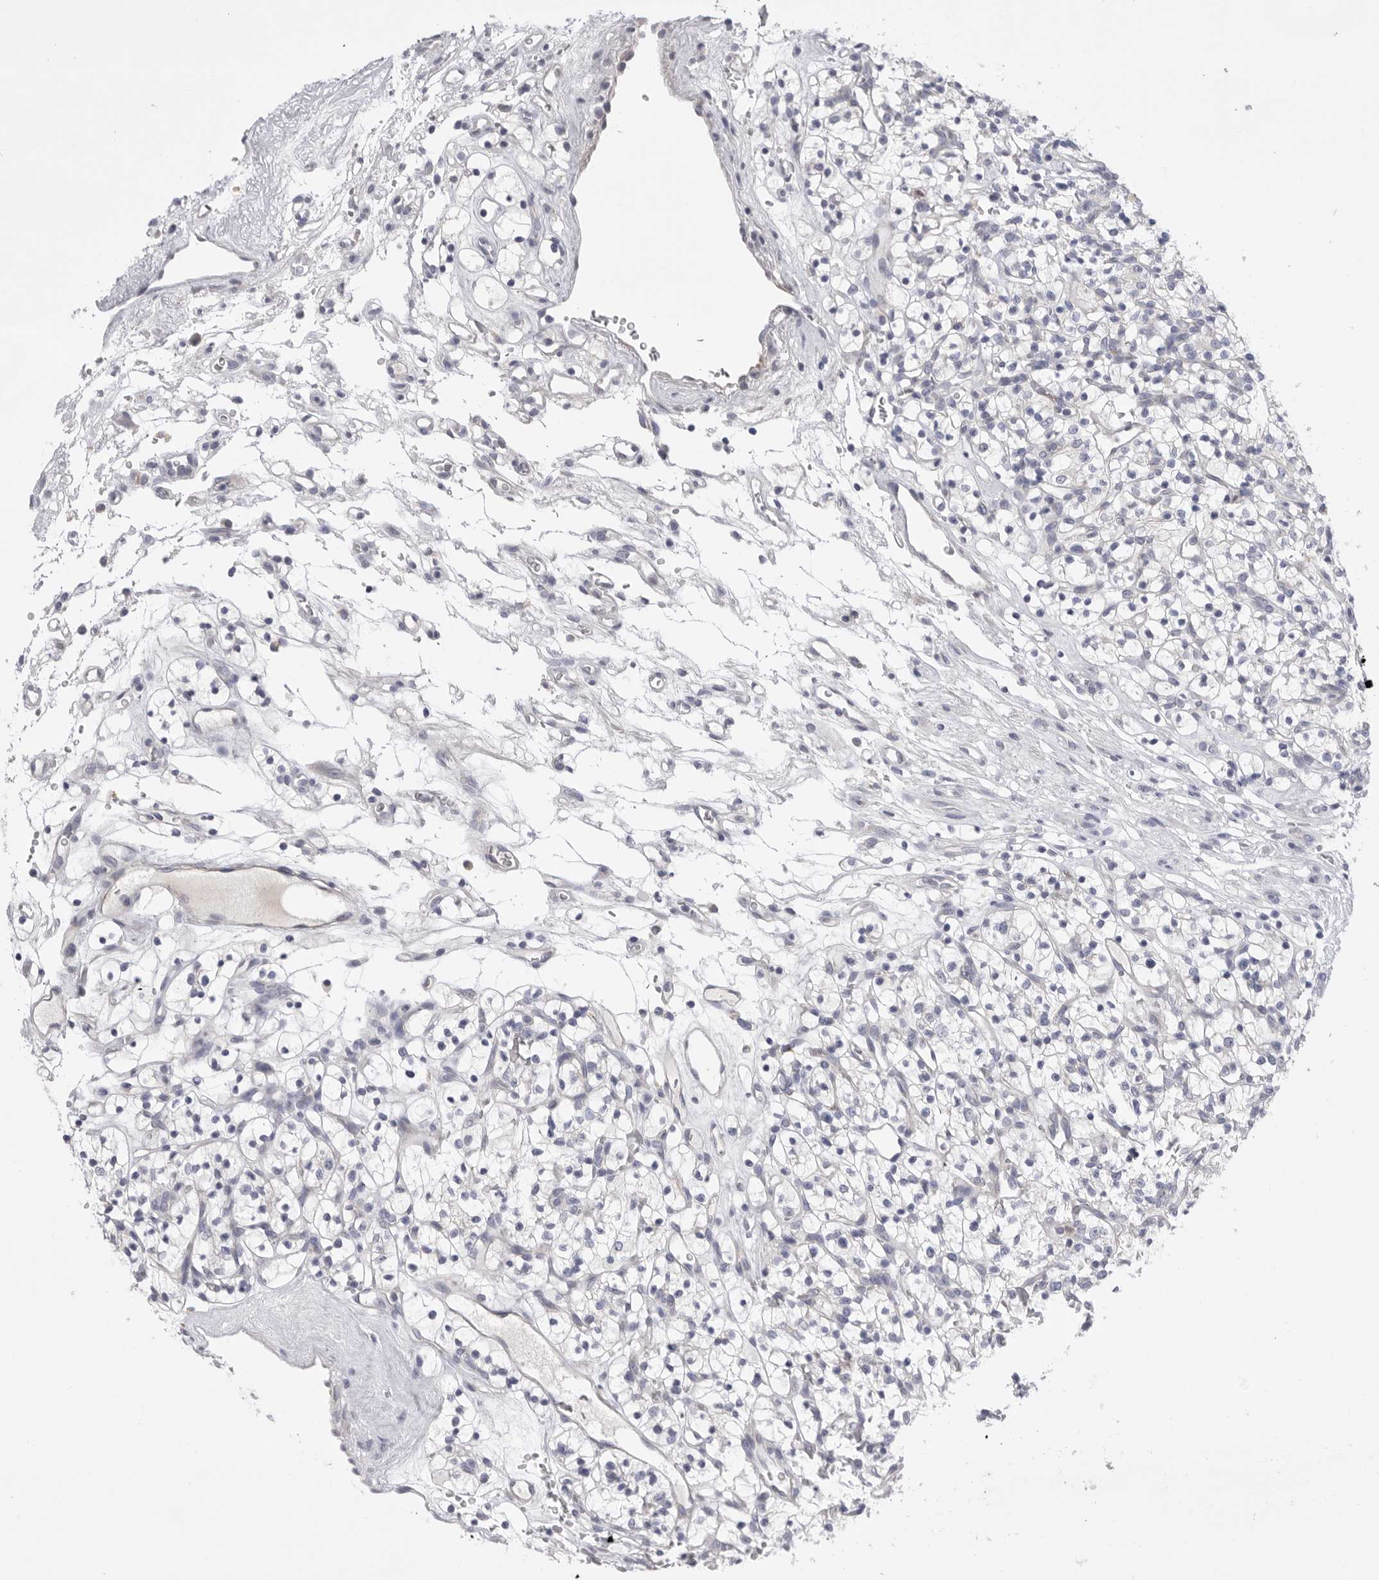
{"staining": {"intensity": "negative", "quantity": "none", "location": "none"}, "tissue": "renal cancer", "cell_type": "Tumor cells", "image_type": "cancer", "snomed": [{"axis": "morphology", "description": "Adenocarcinoma, NOS"}, {"axis": "topography", "description": "Kidney"}], "caption": "Adenocarcinoma (renal) was stained to show a protein in brown. There is no significant positivity in tumor cells.", "gene": "CCDC126", "patient": {"sex": "female", "age": 57}}